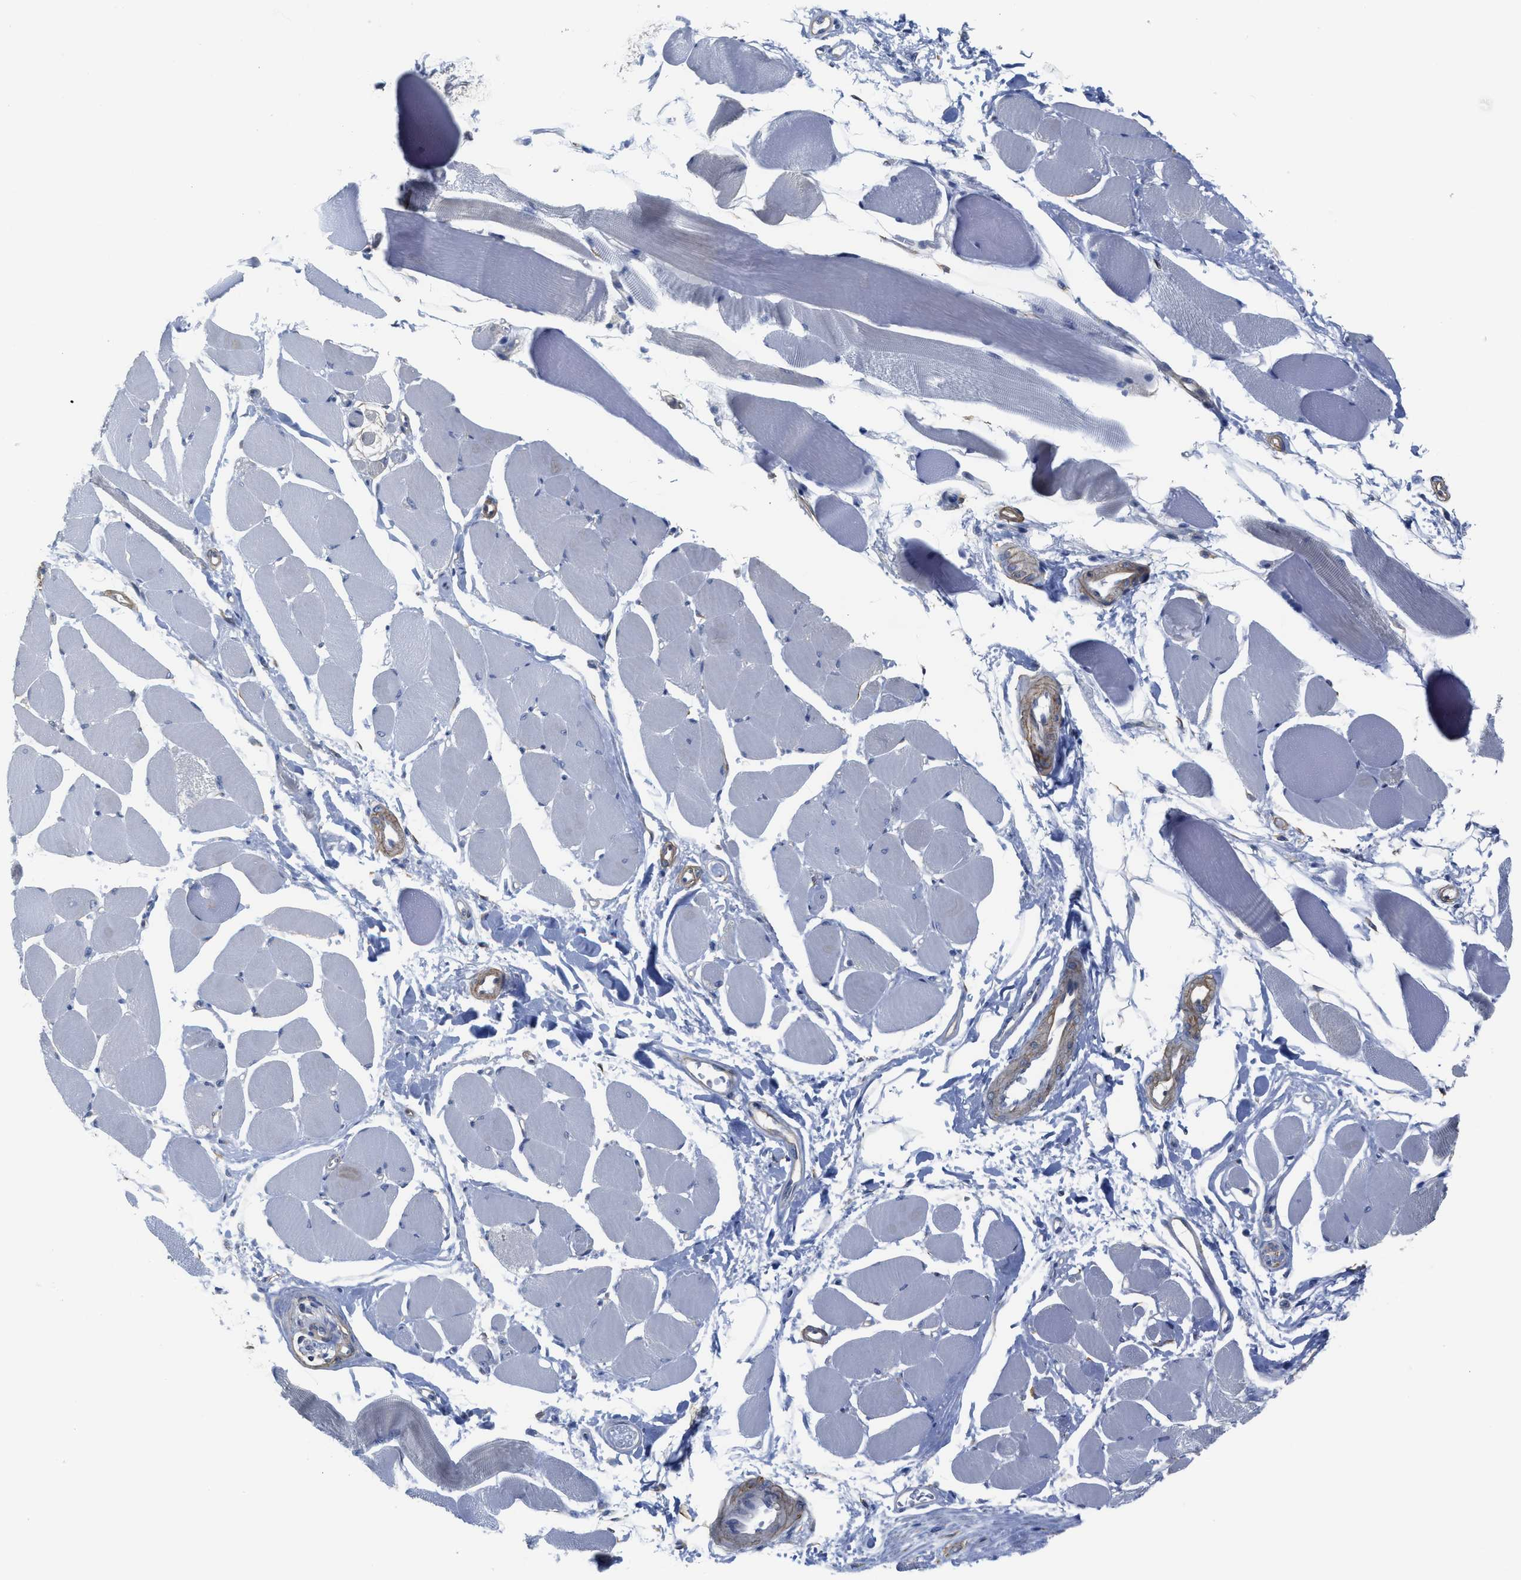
{"staining": {"intensity": "negative", "quantity": "none", "location": "none"}, "tissue": "skeletal muscle", "cell_type": "Myocytes", "image_type": "normal", "snomed": [{"axis": "morphology", "description": "Normal tissue, NOS"}, {"axis": "topography", "description": "Skeletal muscle"}, {"axis": "topography", "description": "Peripheral nerve tissue"}], "caption": "A micrograph of human skeletal muscle is negative for staining in myocytes. (DAB (3,3'-diaminobenzidine) immunohistochemistry (IHC), high magnification).", "gene": "TUB", "patient": {"sex": "female", "age": 84}}